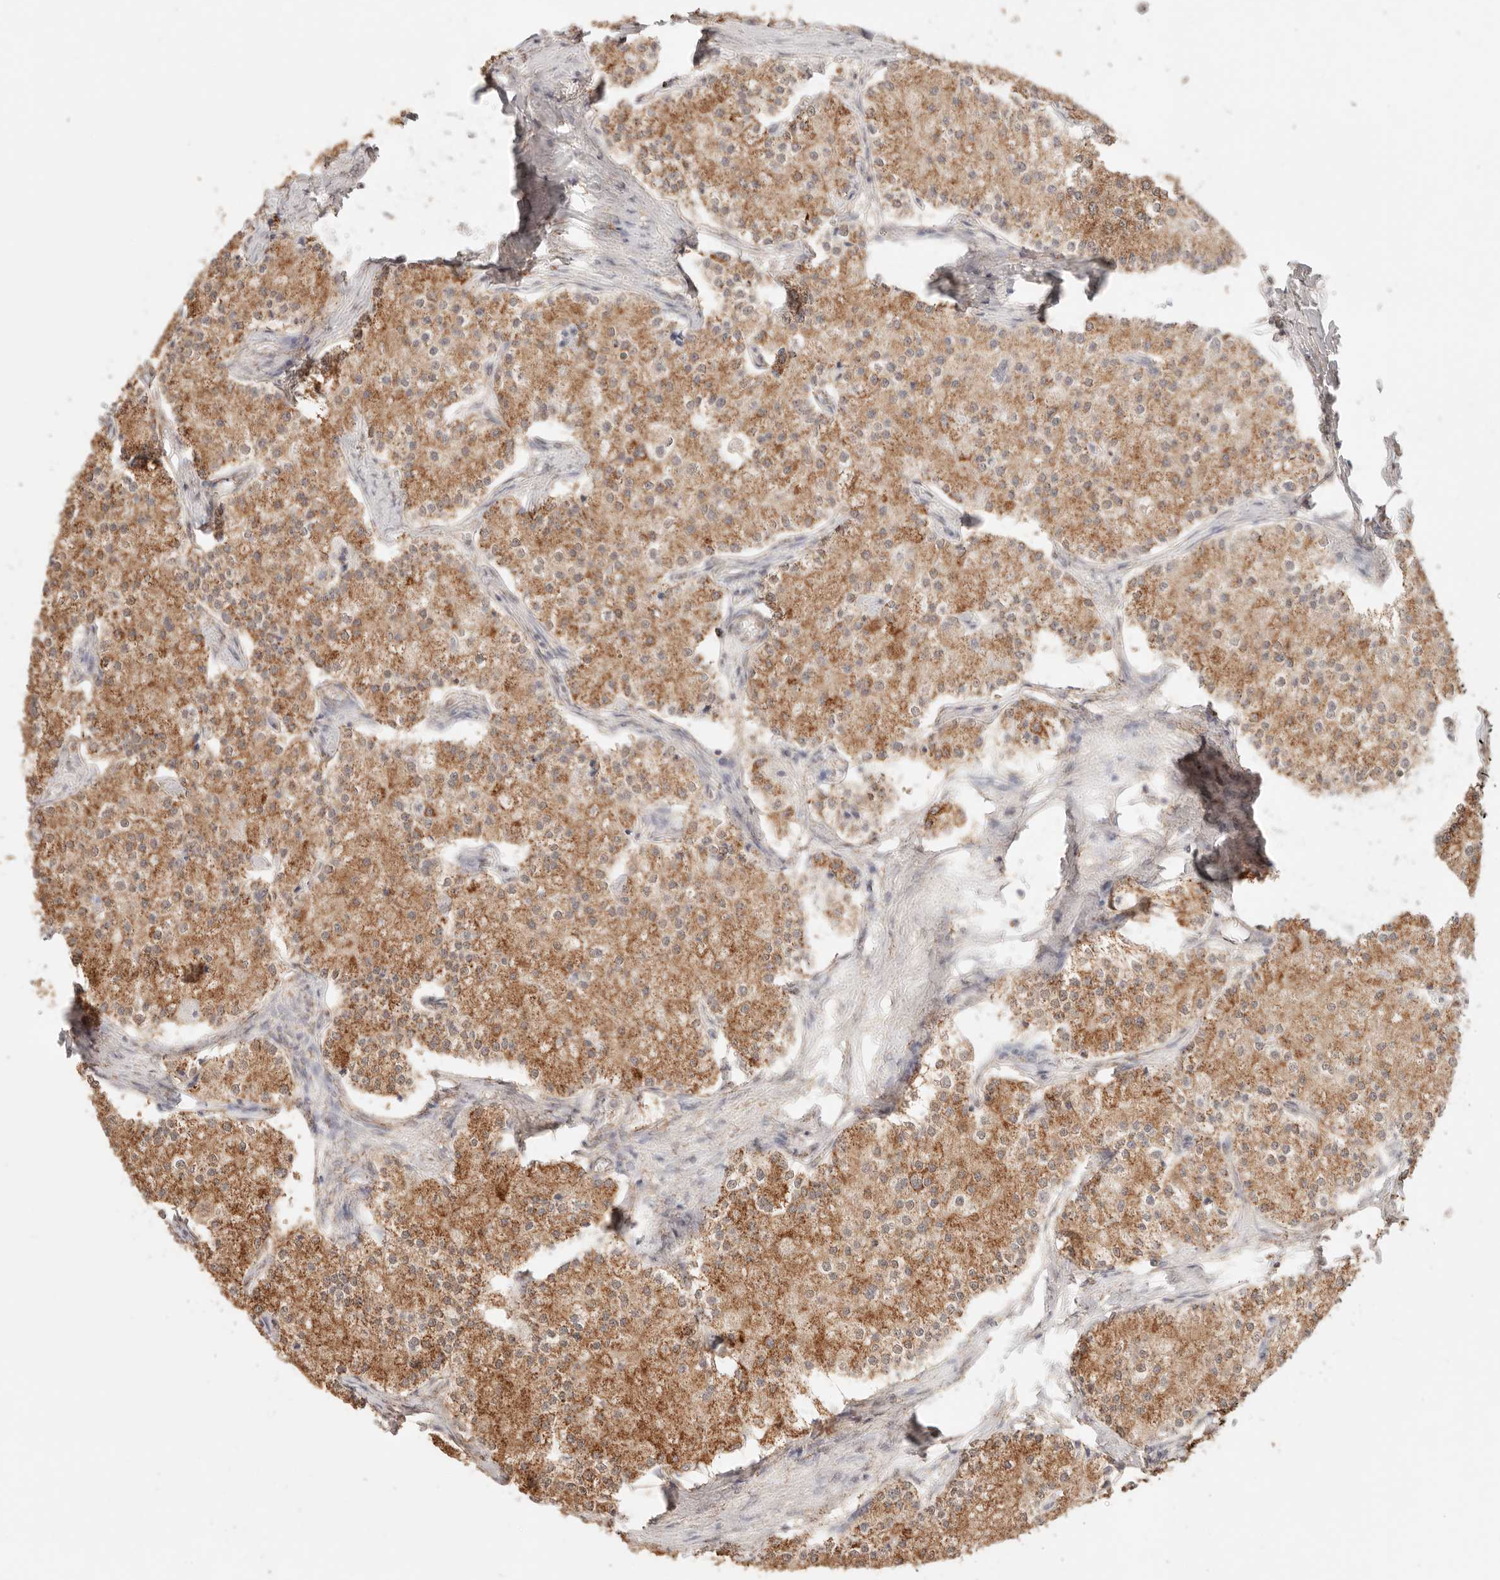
{"staining": {"intensity": "moderate", "quantity": ">75%", "location": "cytoplasmic/membranous"}, "tissue": "carcinoid", "cell_type": "Tumor cells", "image_type": "cancer", "snomed": [{"axis": "morphology", "description": "Carcinoid, malignant, NOS"}, {"axis": "topography", "description": "Colon"}], "caption": "Immunohistochemistry (IHC) staining of carcinoid, which demonstrates medium levels of moderate cytoplasmic/membranous staining in about >75% of tumor cells indicating moderate cytoplasmic/membranous protein expression. The staining was performed using DAB (brown) for protein detection and nuclei were counterstained in hematoxylin (blue).", "gene": "IL1R2", "patient": {"sex": "female", "age": 52}}